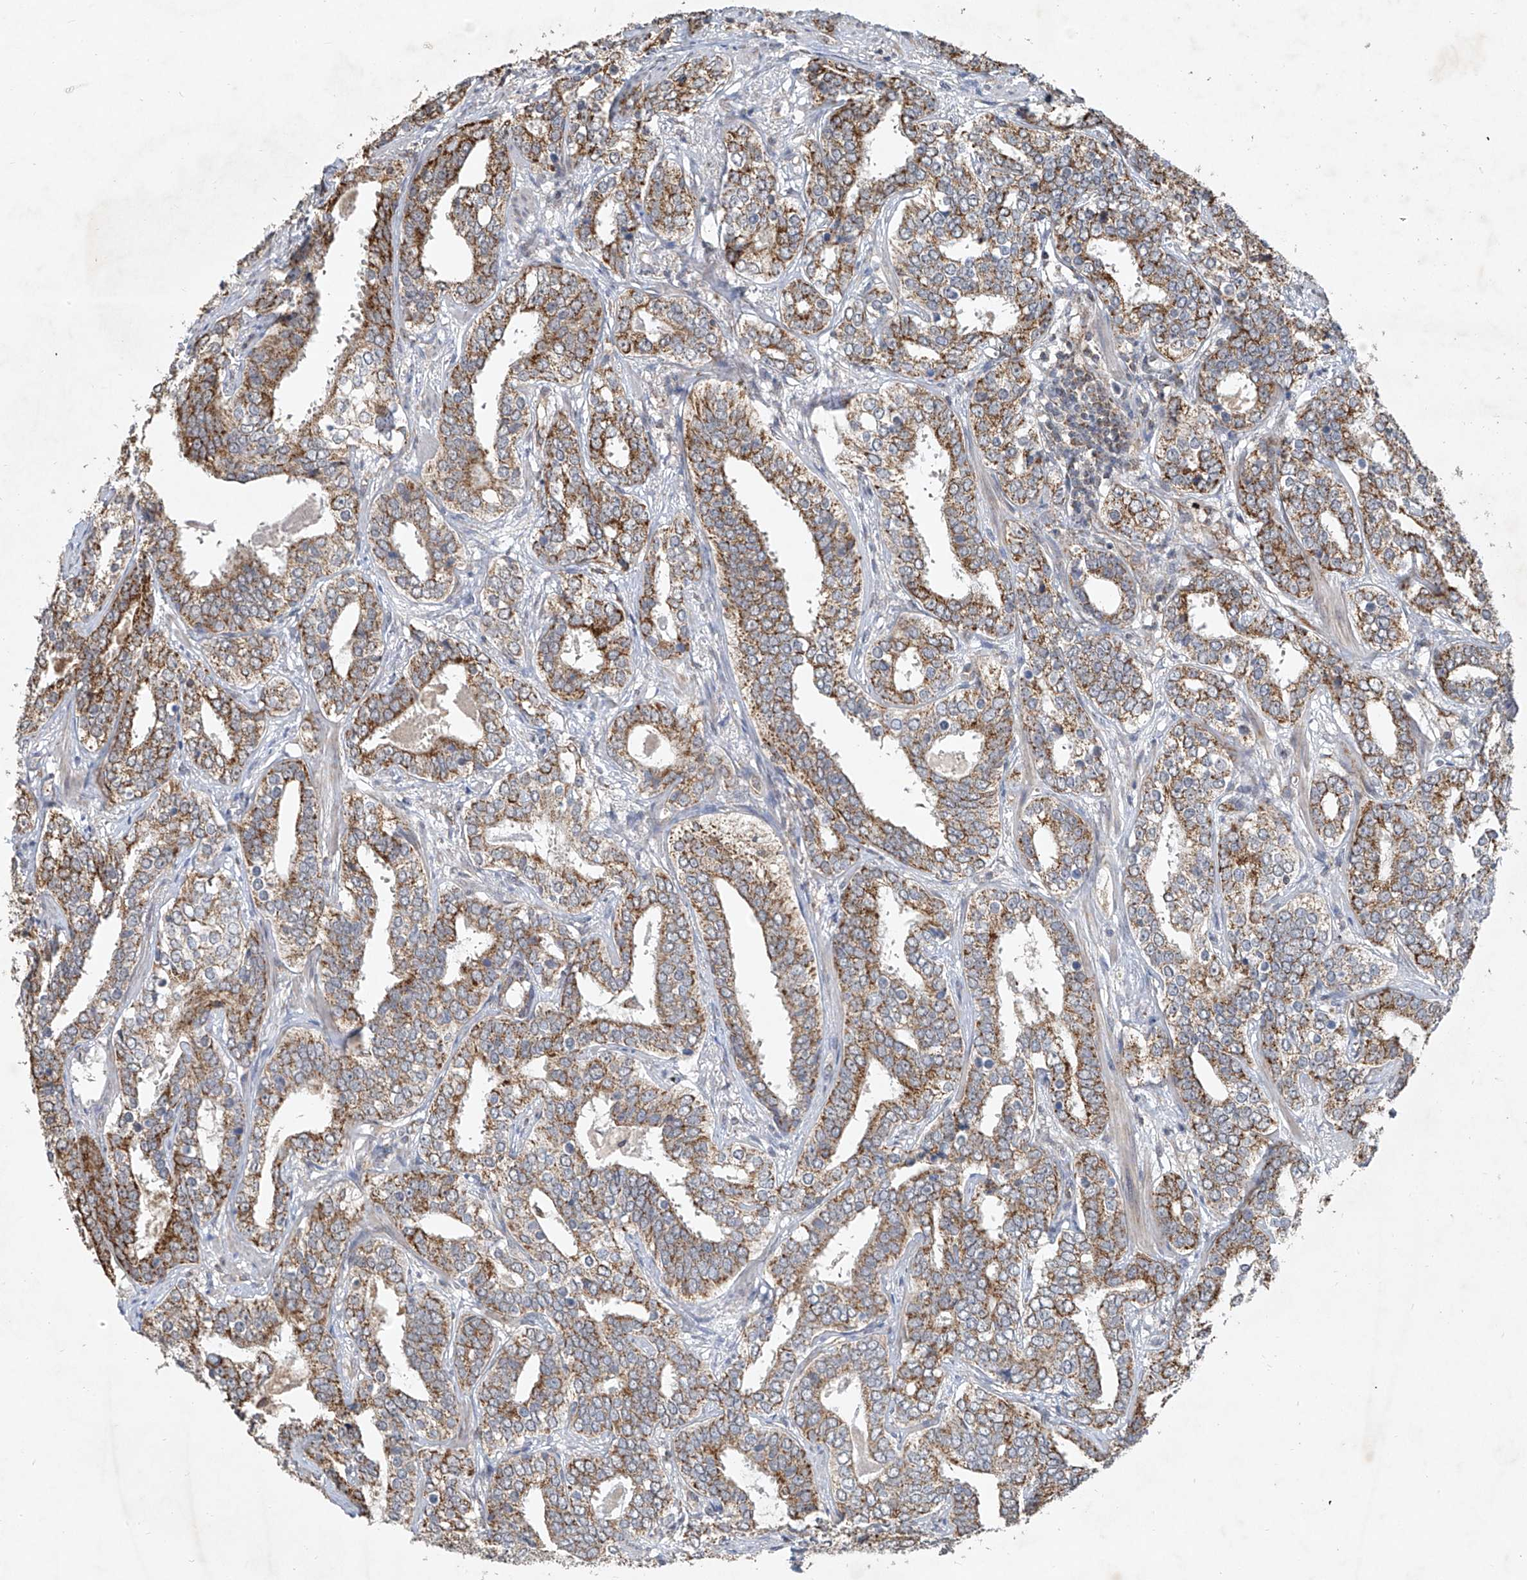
{"staining": {"intensity": "moderate", "quantity": ">75%", "location": "cytoplasmic/membranous"}, "tissue": "prostate cancer", "cell_type": "Tumor cells", "image_type": "cancer", "snomed": [{"axis": "morphology", "description": "Adenocarcinoma, High grade"}, {"axis": "topography", "description": "Prostate"}], "caption": "Tumor cells show medium levels of moderate cytoplasmic/membranous positivity in approximately >75% of cells in human adenocarcinoma (high-grade) (prostate).", "gene": "UQCC1", "patient": {"sex": "male", "age": 62}}